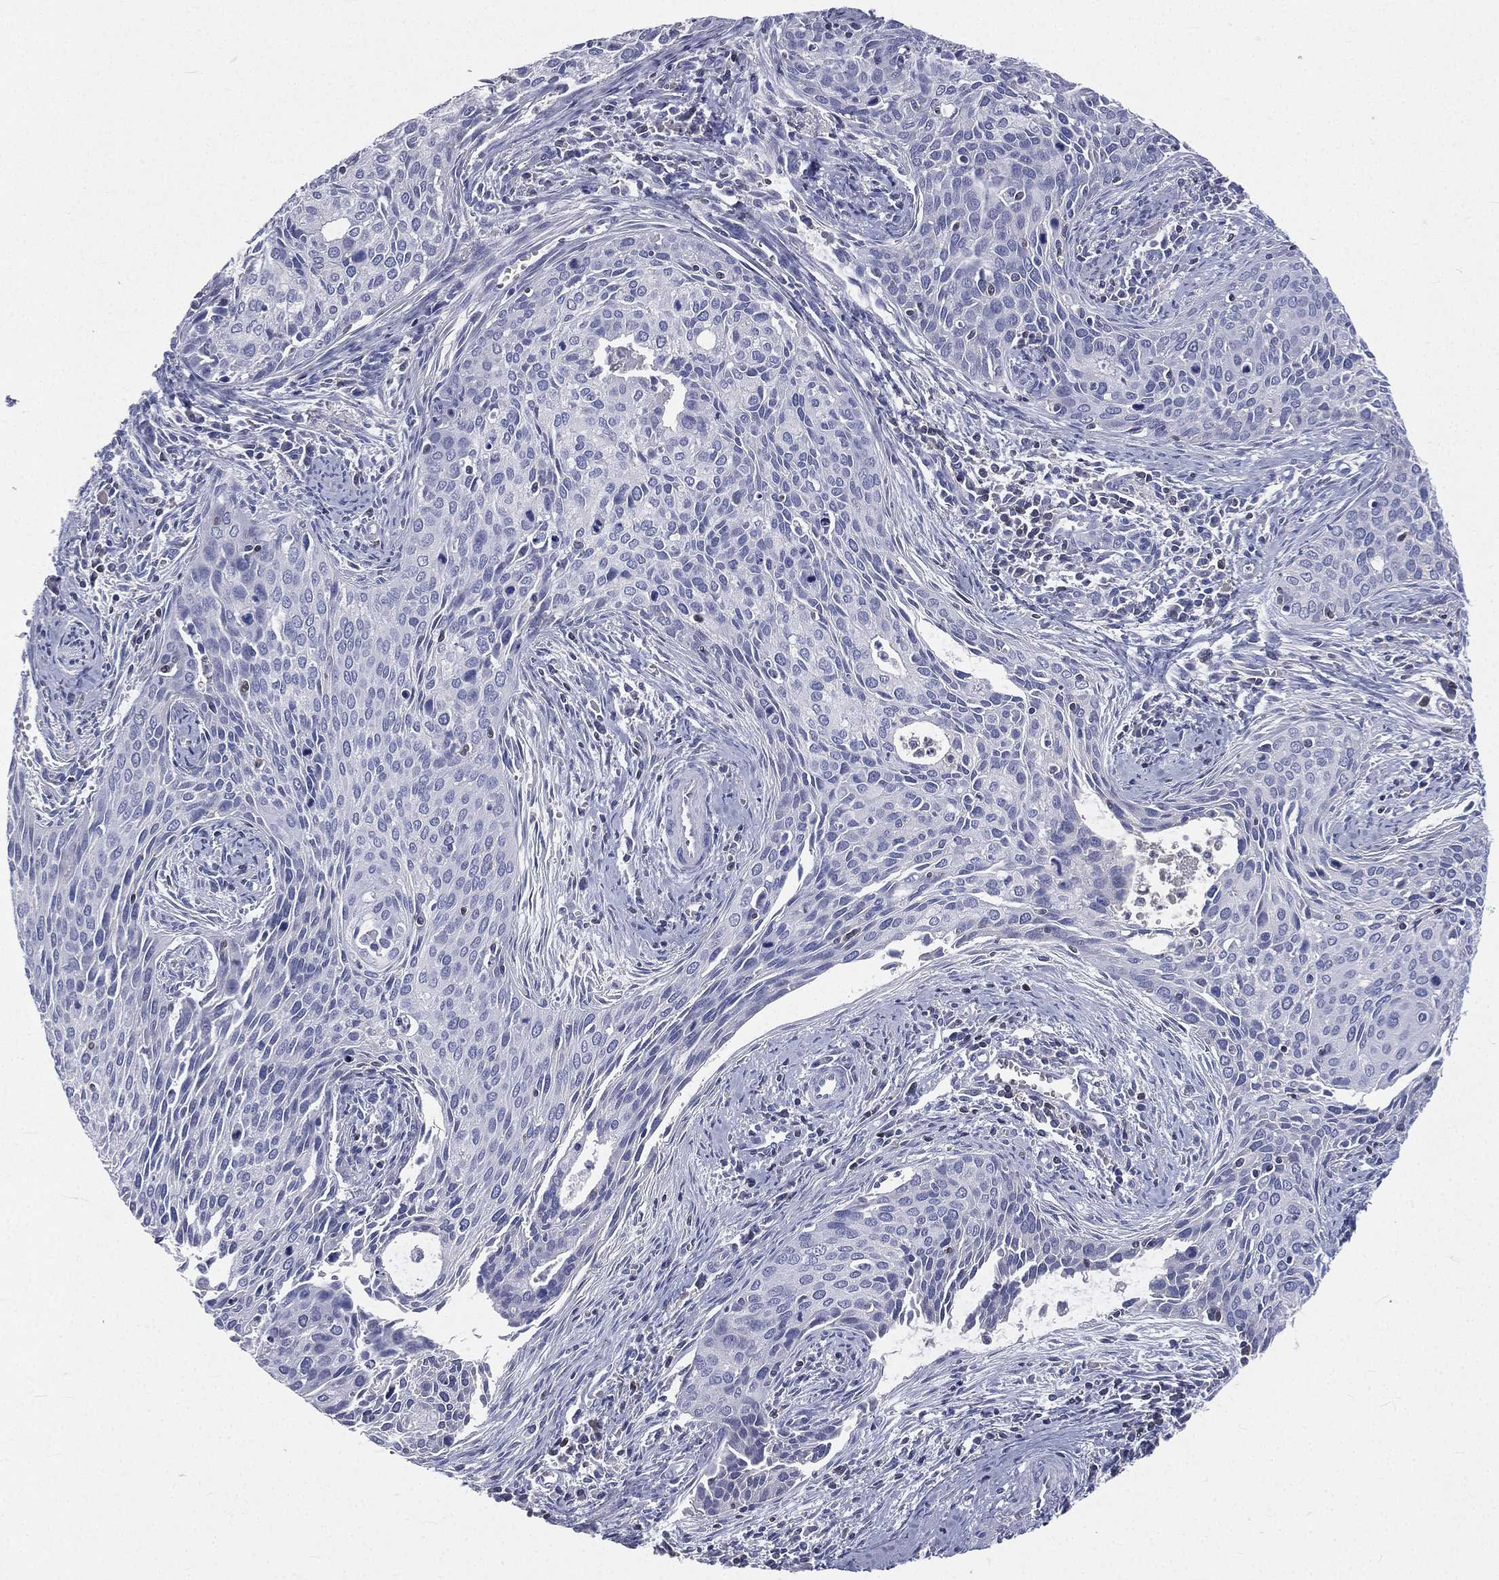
{"staining": {"intensity": "negative", "quantity": "none", "location": "none"}, "tissue": "cervical cancer", "cell_type": "Tumor cells", "image_type": "cancer", "snomed": [{"axis": "morphology", "description": "Squamous cell carcinoma, NOS"}, {"axis": "topography", "description": "Cervix"}], "caption": "Tumor cells show no significant protein staining in squamous cell carcinoma (cervical). Brightfield microscopy of IHC stained with DAB (brown) and hematoxylin (blue), captured at high magnification.", "gene": "CD3D", "patient": {"sex": "female", "age": 29}}